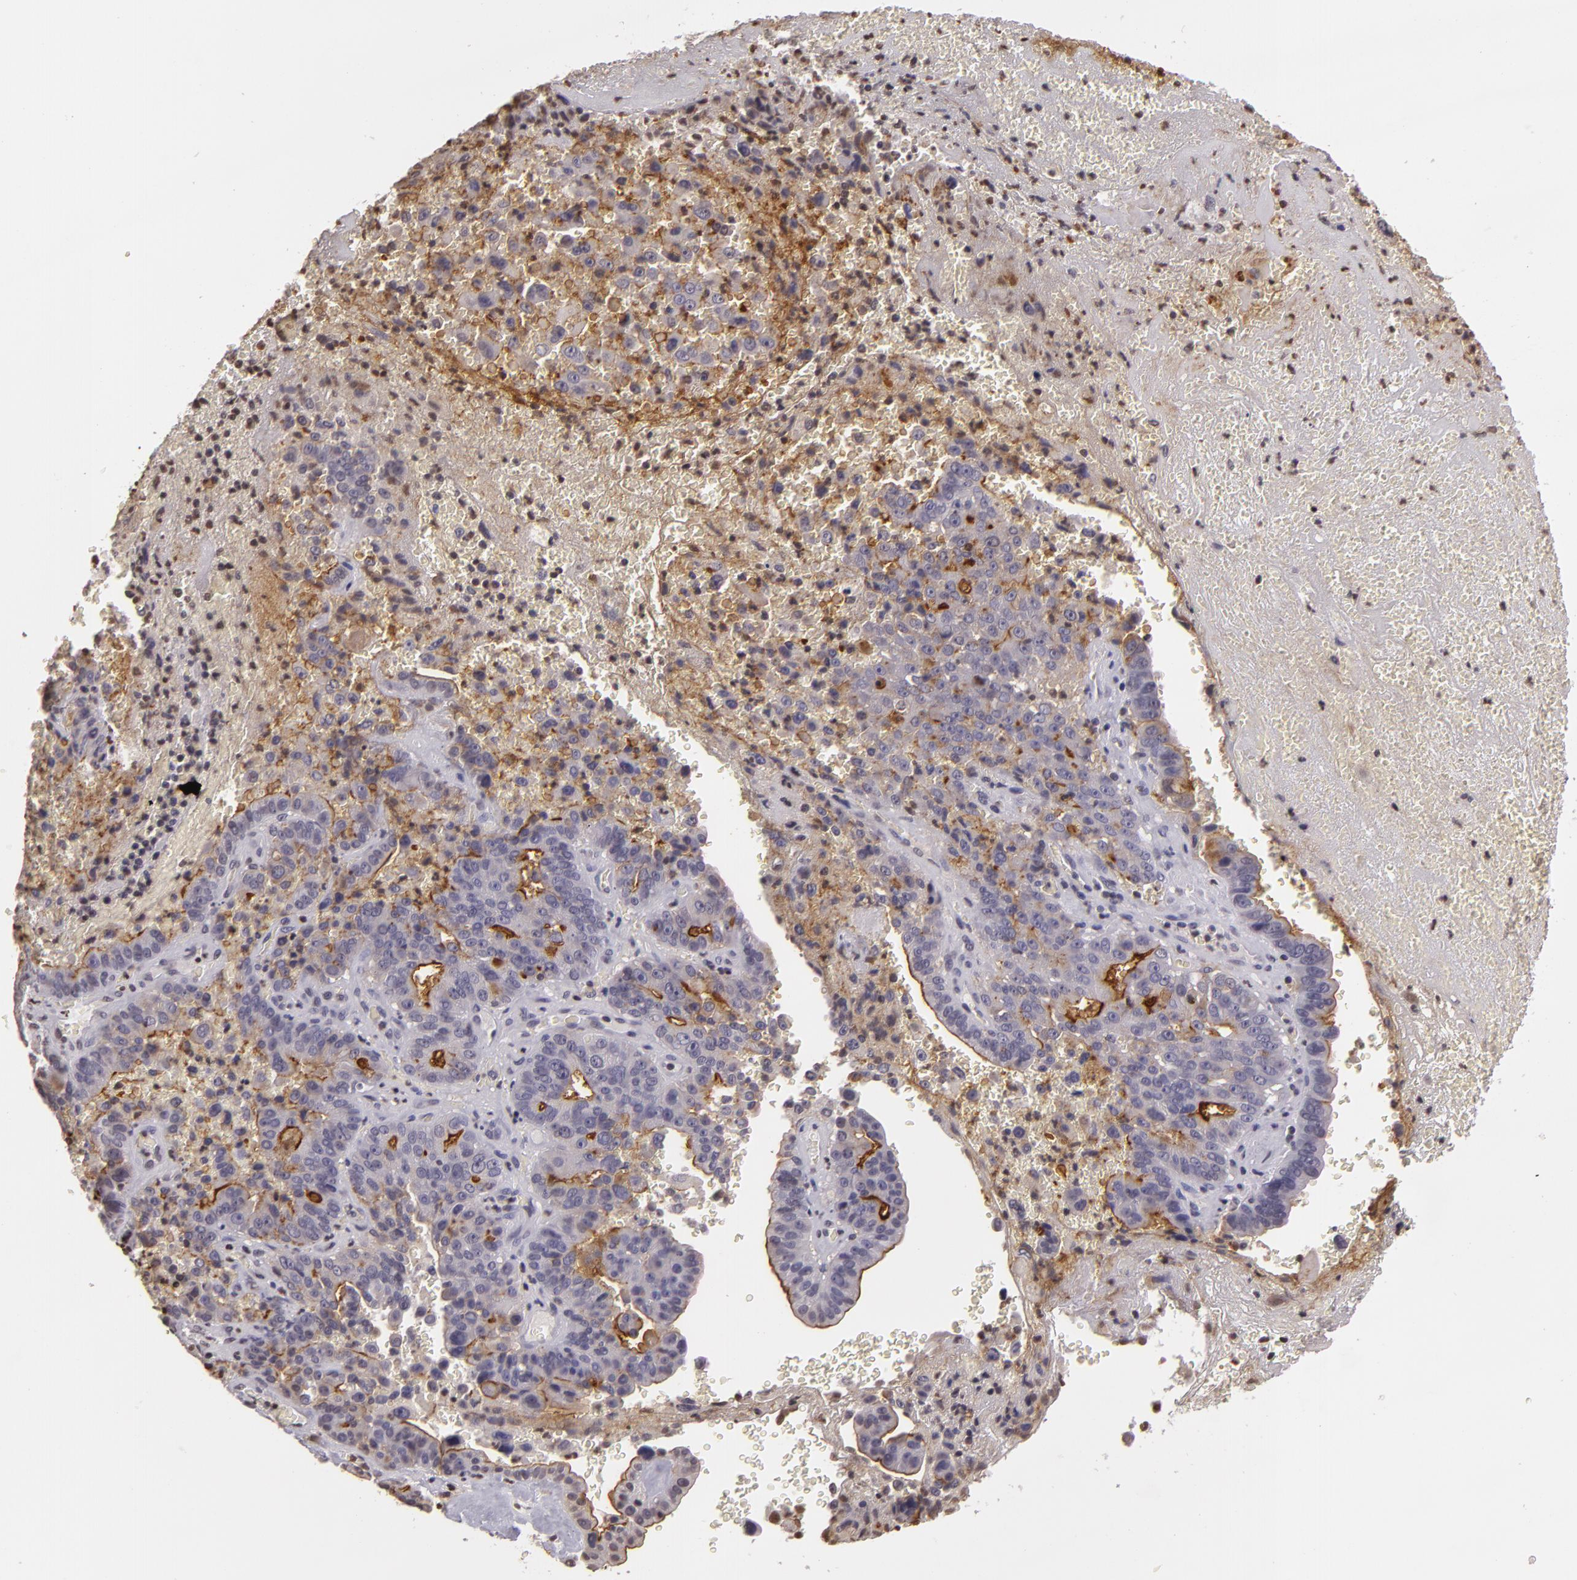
{"staining": {"intensity": "moderate", "quantity": "25%-75%", "location": "cytoplasmic/membranous"}, "tissue": "liver cancer", "cell_type": "Tumor cells", "image_type": "cancer", "snomed": [{"axis": "morphology", "description": "Cholangiocarcinoma"}, {"axis": "topography", "description": "Liver"}], "caption": "Liver cancer (cholangiocarcinoma) was stained to show a protein in brown. There is medium levels of moderate cytoplasmic/membranous positivity in approximately 25%-75% of tumor cells.", "gene": "MUC1", "patient": {"sex": "female", "age": 79}}